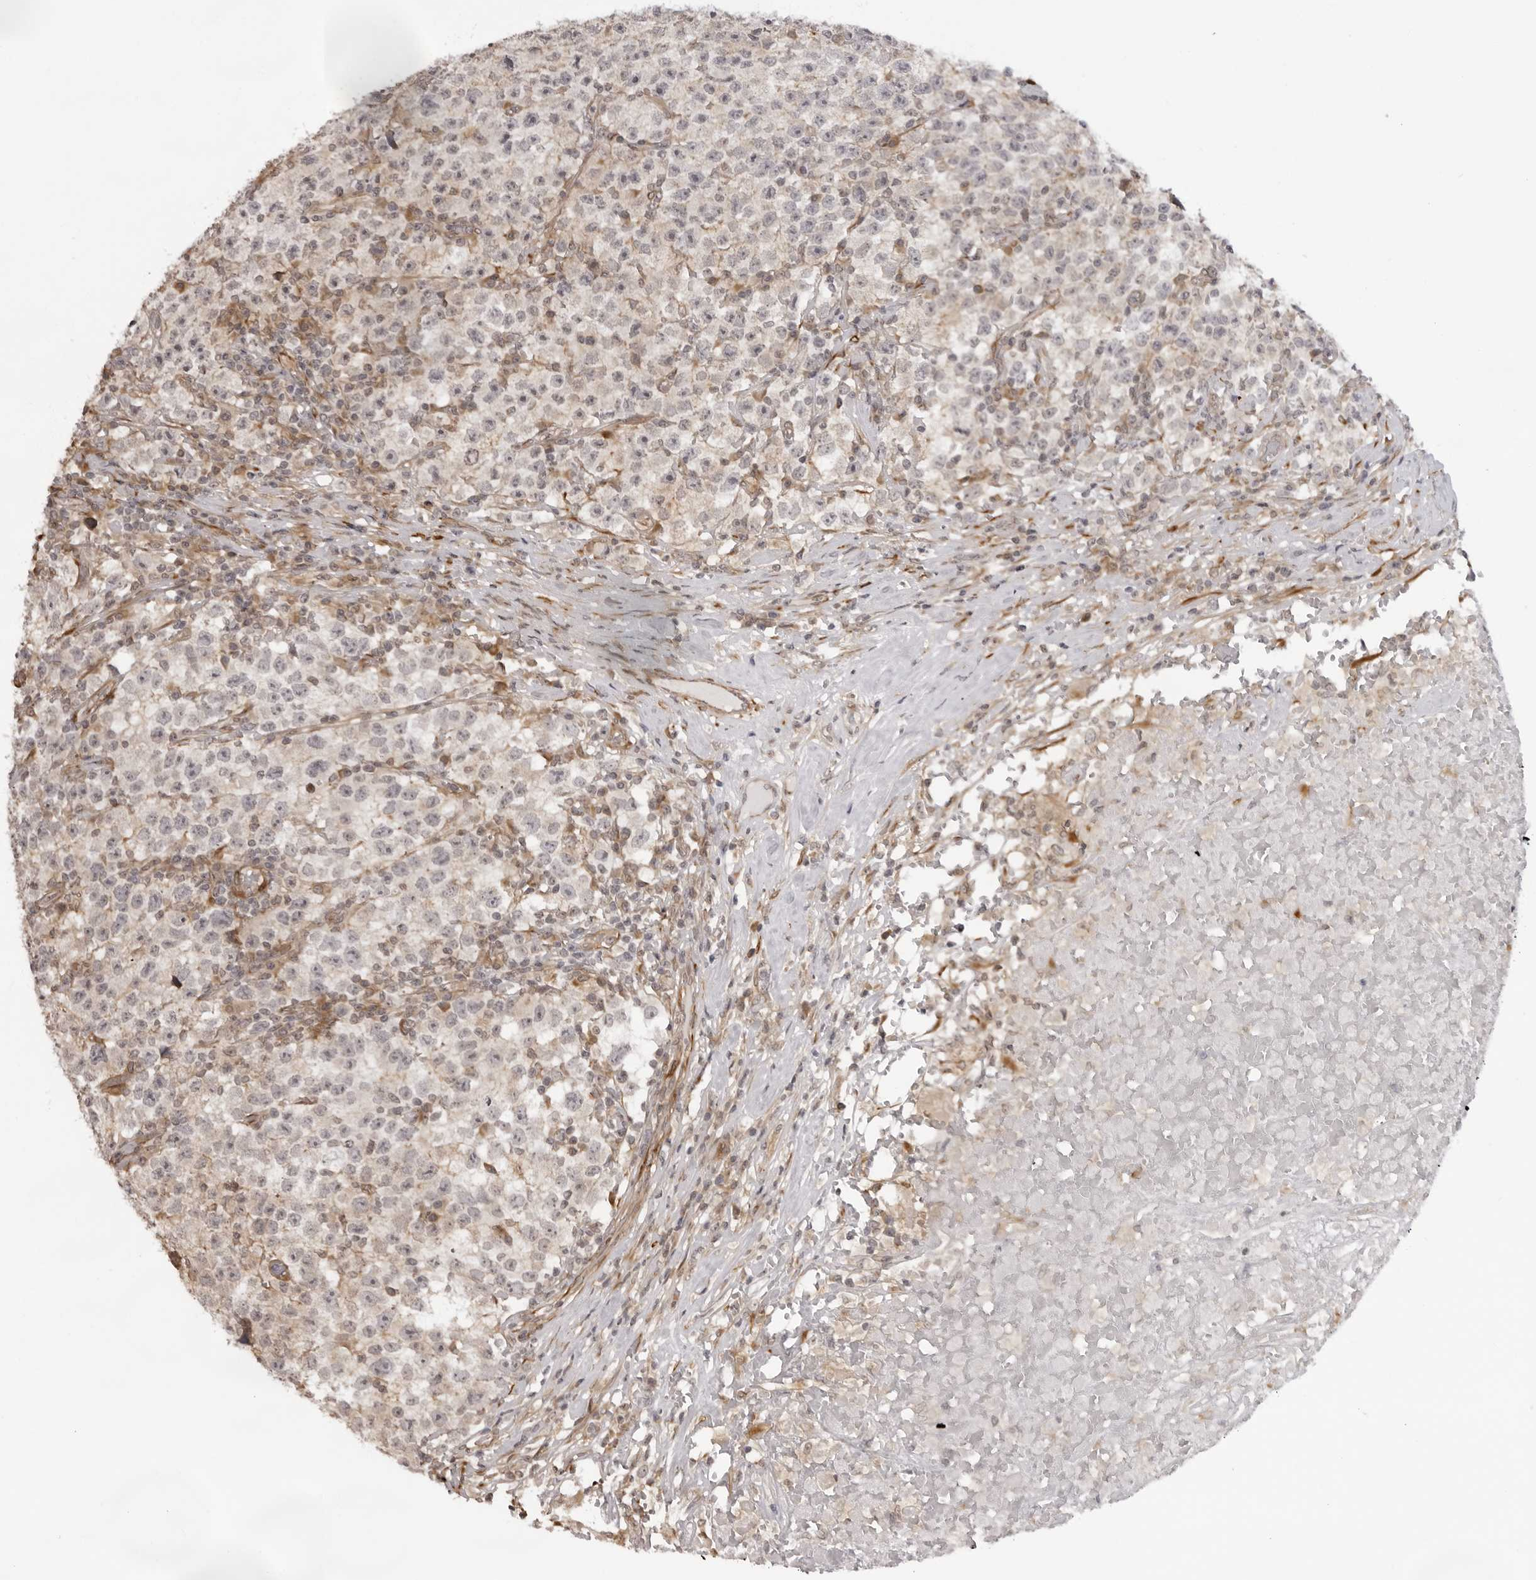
{"staining": {"intensity": "negative", "quantity": "none", "location": "none"}, "tissue": "testis cancer", "cell_type": "Tumor cells", "image_type": "cancer", "snomed": [{"axis": "morphology", "description": "Seminoma, NOS"}, {"axis": "topography", "description": "Testis"}], "caption": "Immunohistochemistry of human seminoma (testis) reveals no staining in tumor cells.", "gene": "SRGAP2", "patient": {"sex": "male", "age": 22}}